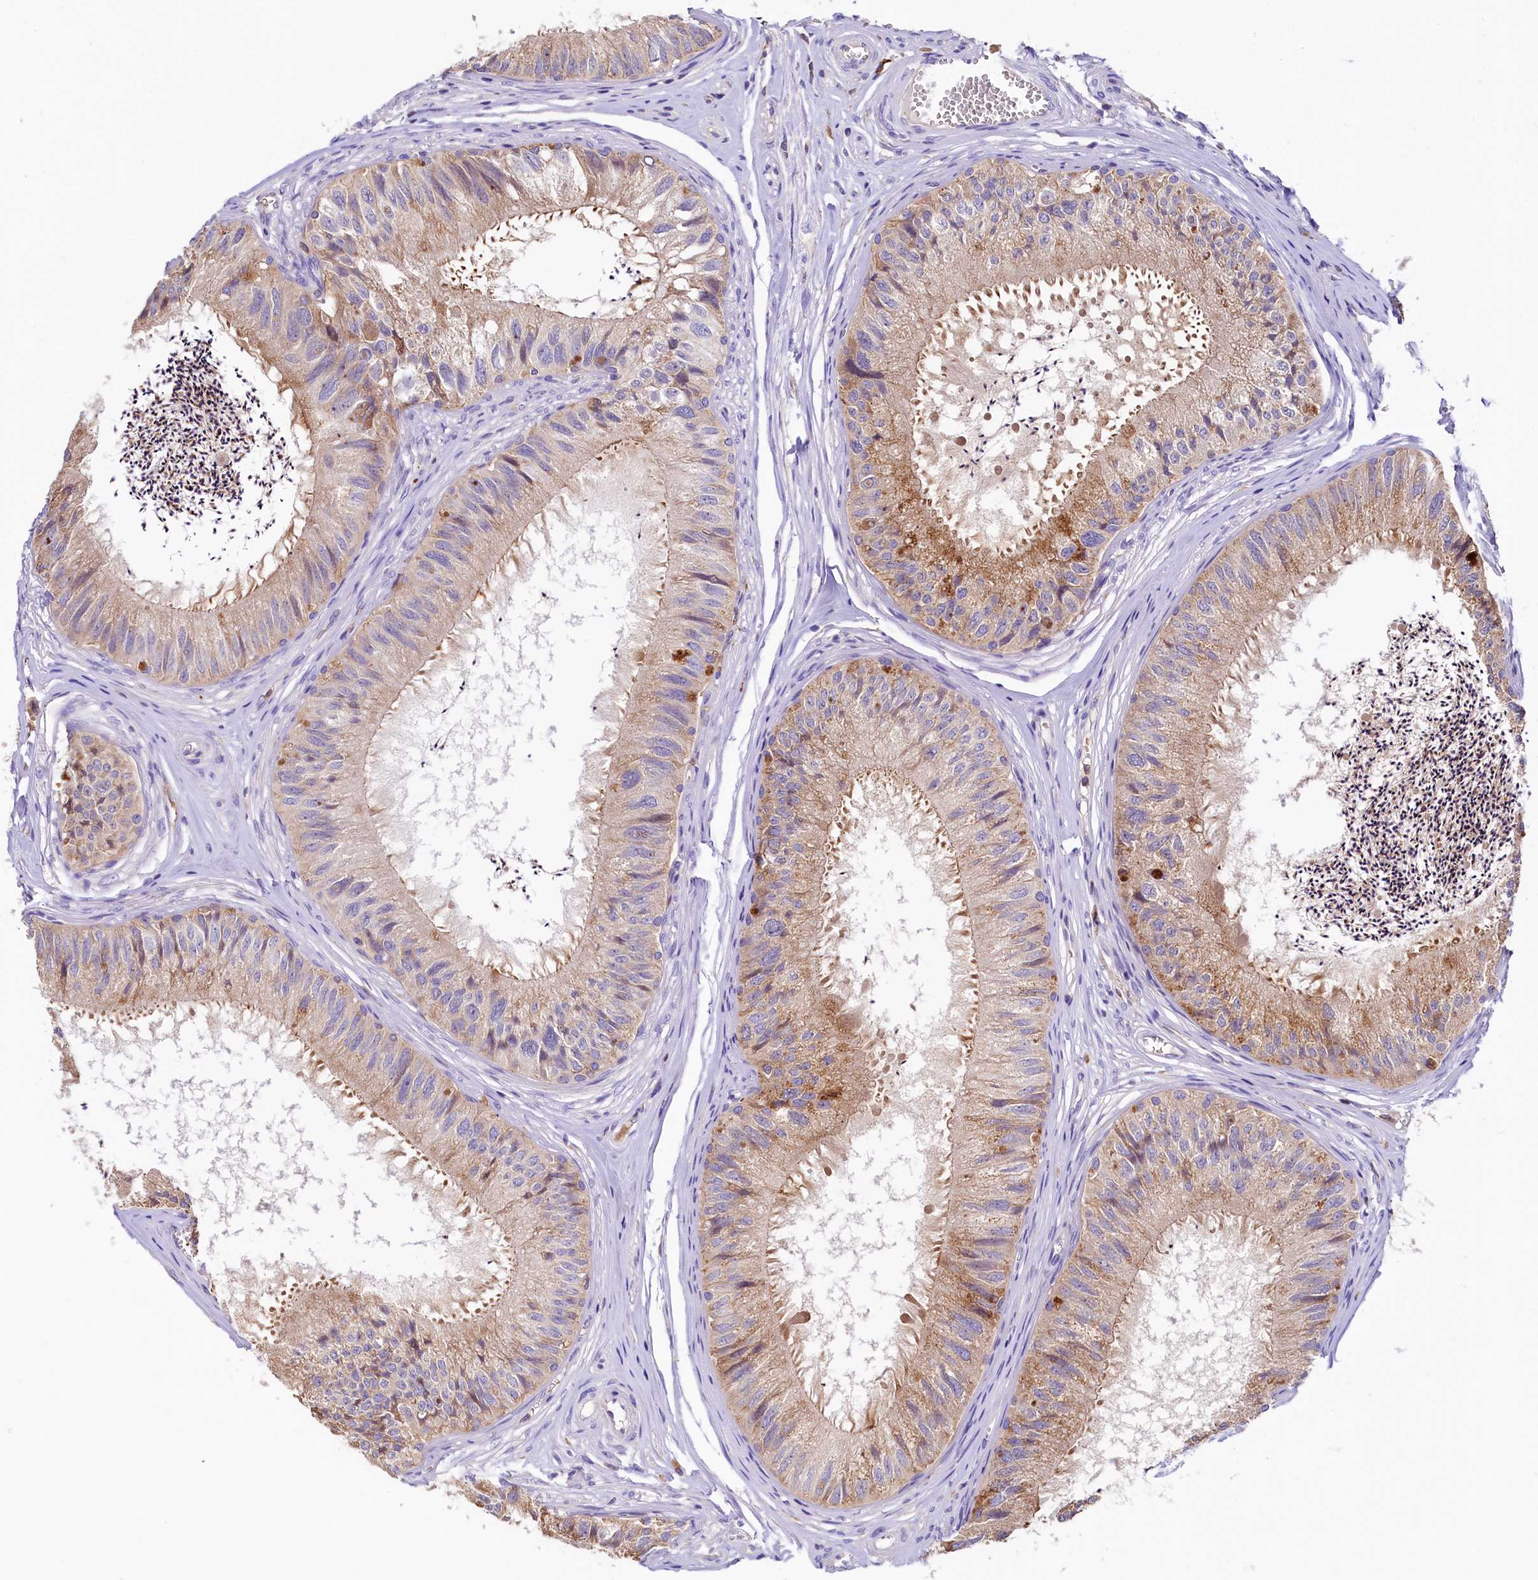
{"staining": {"intensity": "strong", "quantity": "25%-75%", "location": "cytoplasmic/membranous"}, "tissue": "epididymis", "cell_type": "Glandular cells", "image_type": "normal", "snomed": [{"axis": "morphology", "description": "Normal tissue, NOS"}, {"axis": "topography", "description": "Epididymis"}], "caption": "The image displays immunohistochemical staining of unremarkable epididymis. There is strong cytoplasmic/membranous staining is identified in approximately 25%-75% of glandular cells.", "gene": "HPS6", "patient": {"sex": "male", "age": 79}}